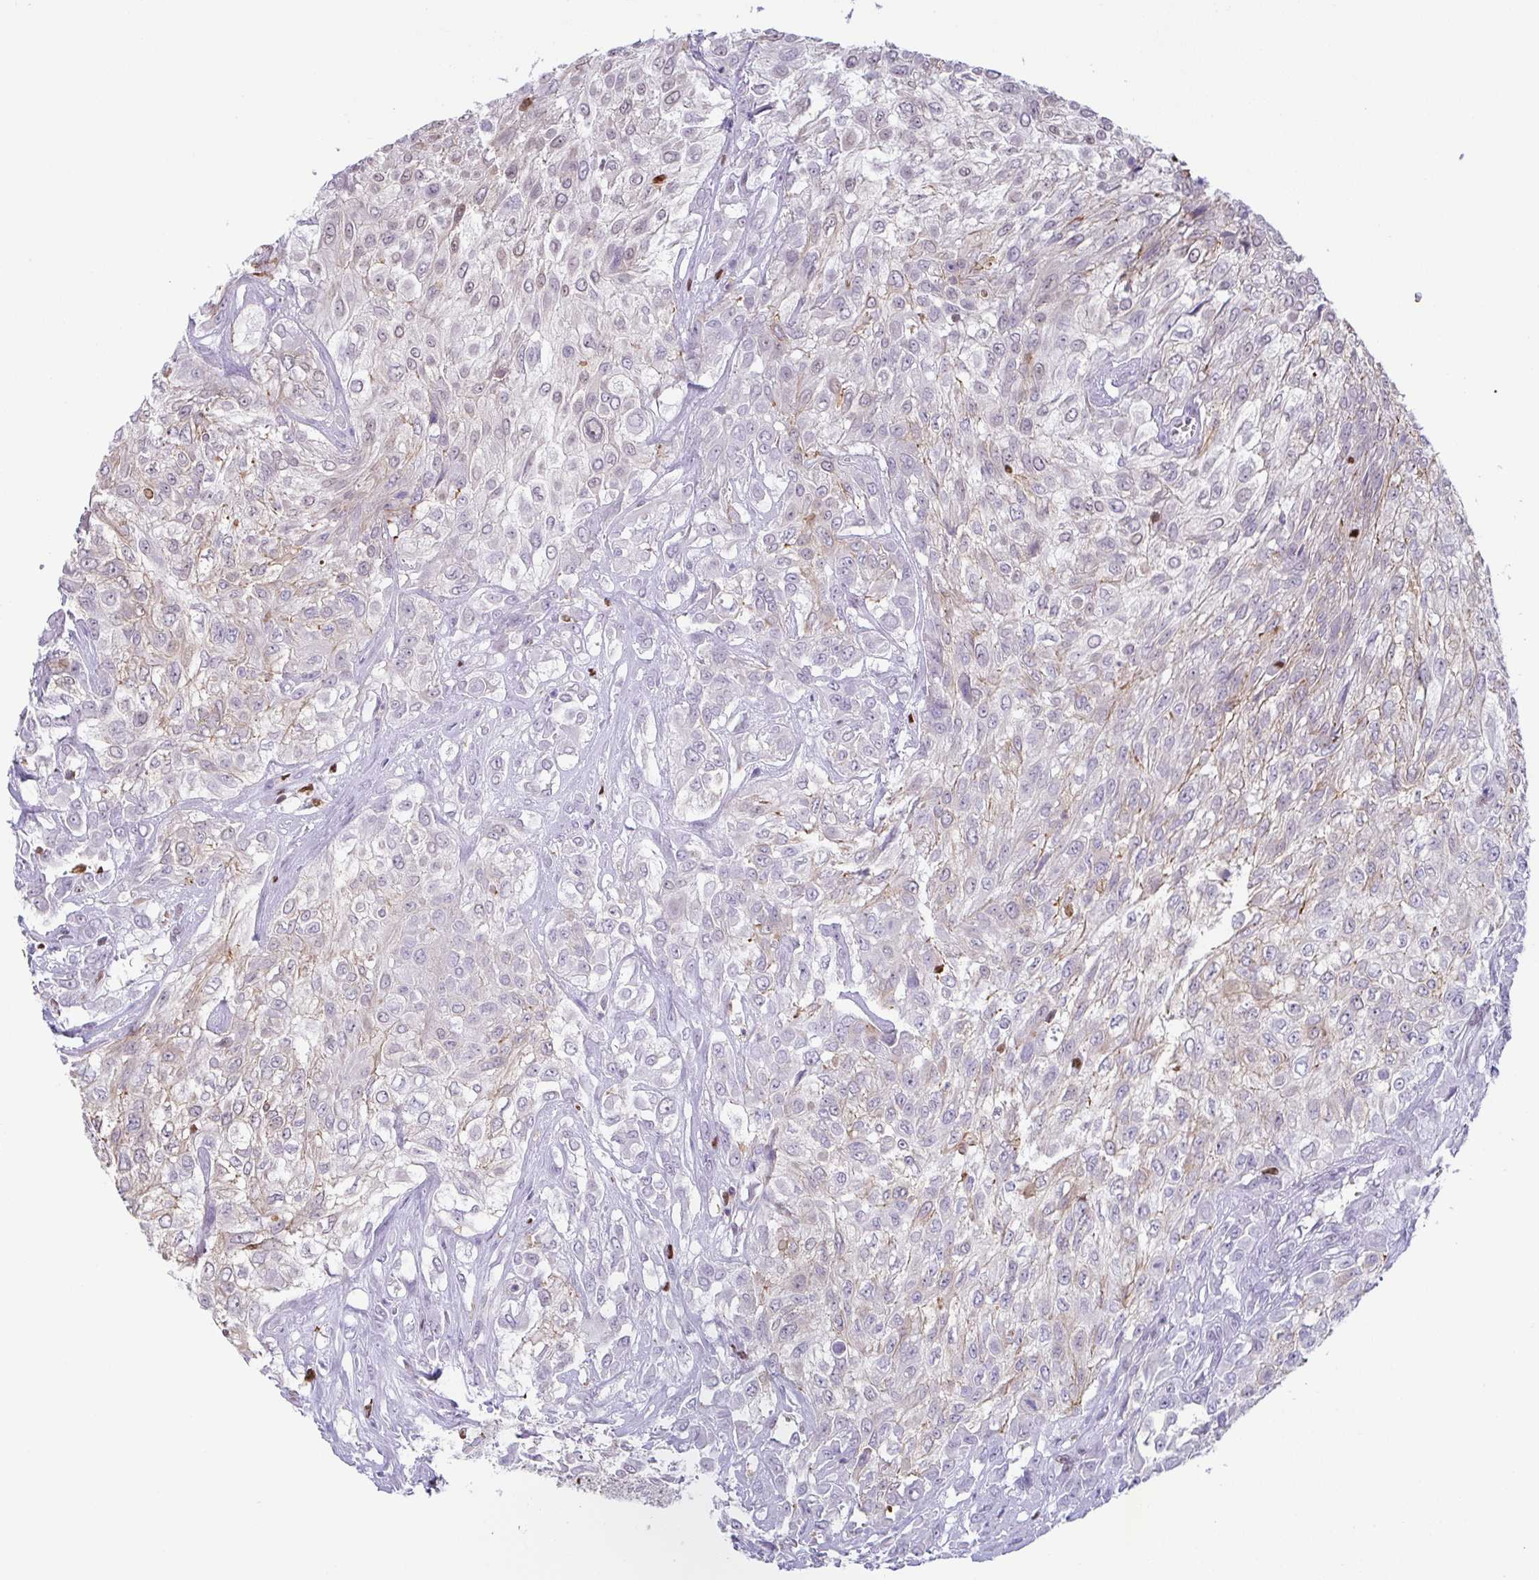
{"staining": {"intensity": "negative", "quantity": "none", "location": "none"}, "tissue": "urothelial cancer", "cell_type": "Tumor cells", "image_type": "cancer", "snomed": [{"axis": "morphology", "description": "Urothelial carcinoma, High grade"}, {"axis": "topography", "description": "Urinary bladder"}], "caption": "Tumor cells show no significant positivity in urothelial cancer. The staining is performed using DAB brown chromogen with nuclei counter-stained in using hematoxylin.", "gene": "BTBD10", "patient": {"sex": "male", "age": 57}}